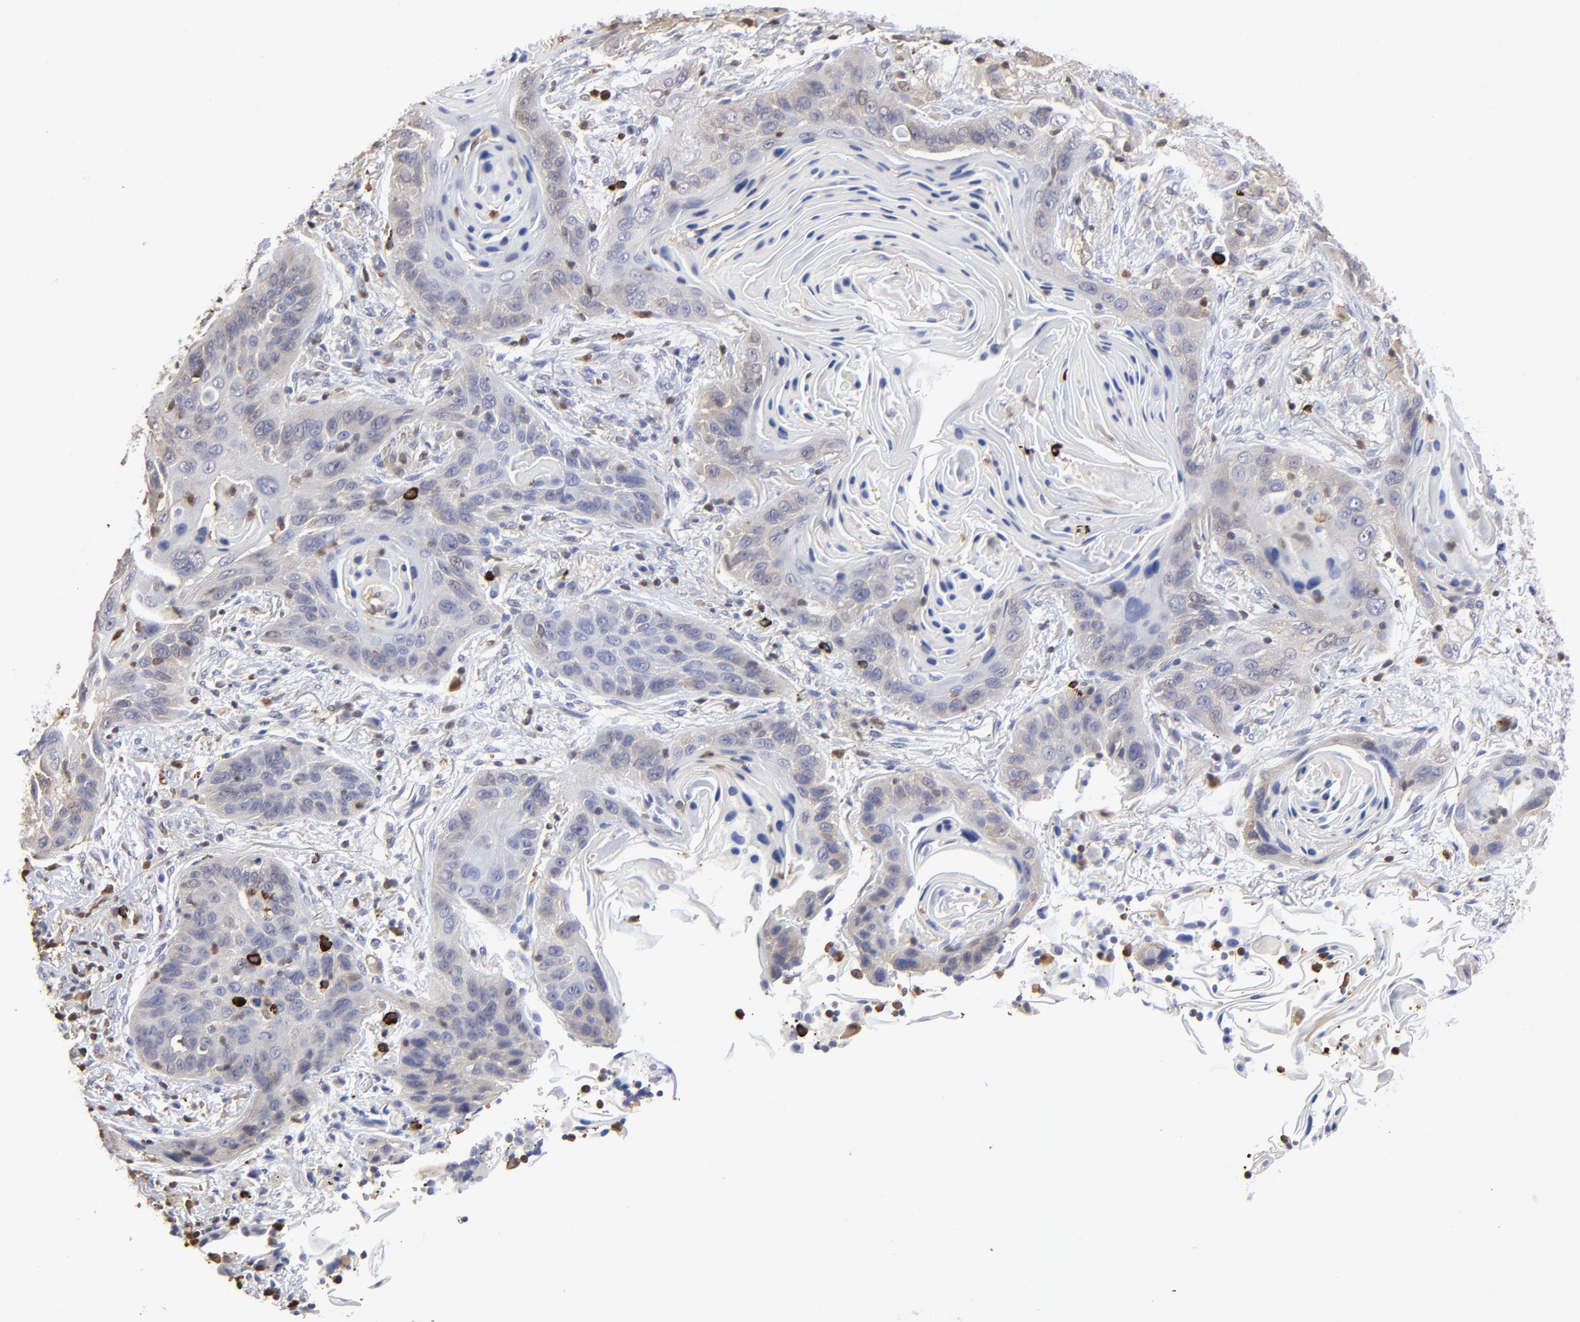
{"staining": {"intensity": "negative", "quantity": "none", "location": "none"}, "tissue": "lung cancer", "cell_type": "Tumor cells", "image_type": "cancer", "snomed": [{"axis": "morphology", "description": "Squamous cell carcinoma, NOS"}, {"axis": "topography", "description": "Lung"}], "caption": "IHC photomicrograph of human lung cancer stained for a protein (brown), which demonstrates no positivity in tumor cells.", "gene": "TBXT", "patient": {"sex": "female", "age": 67}}